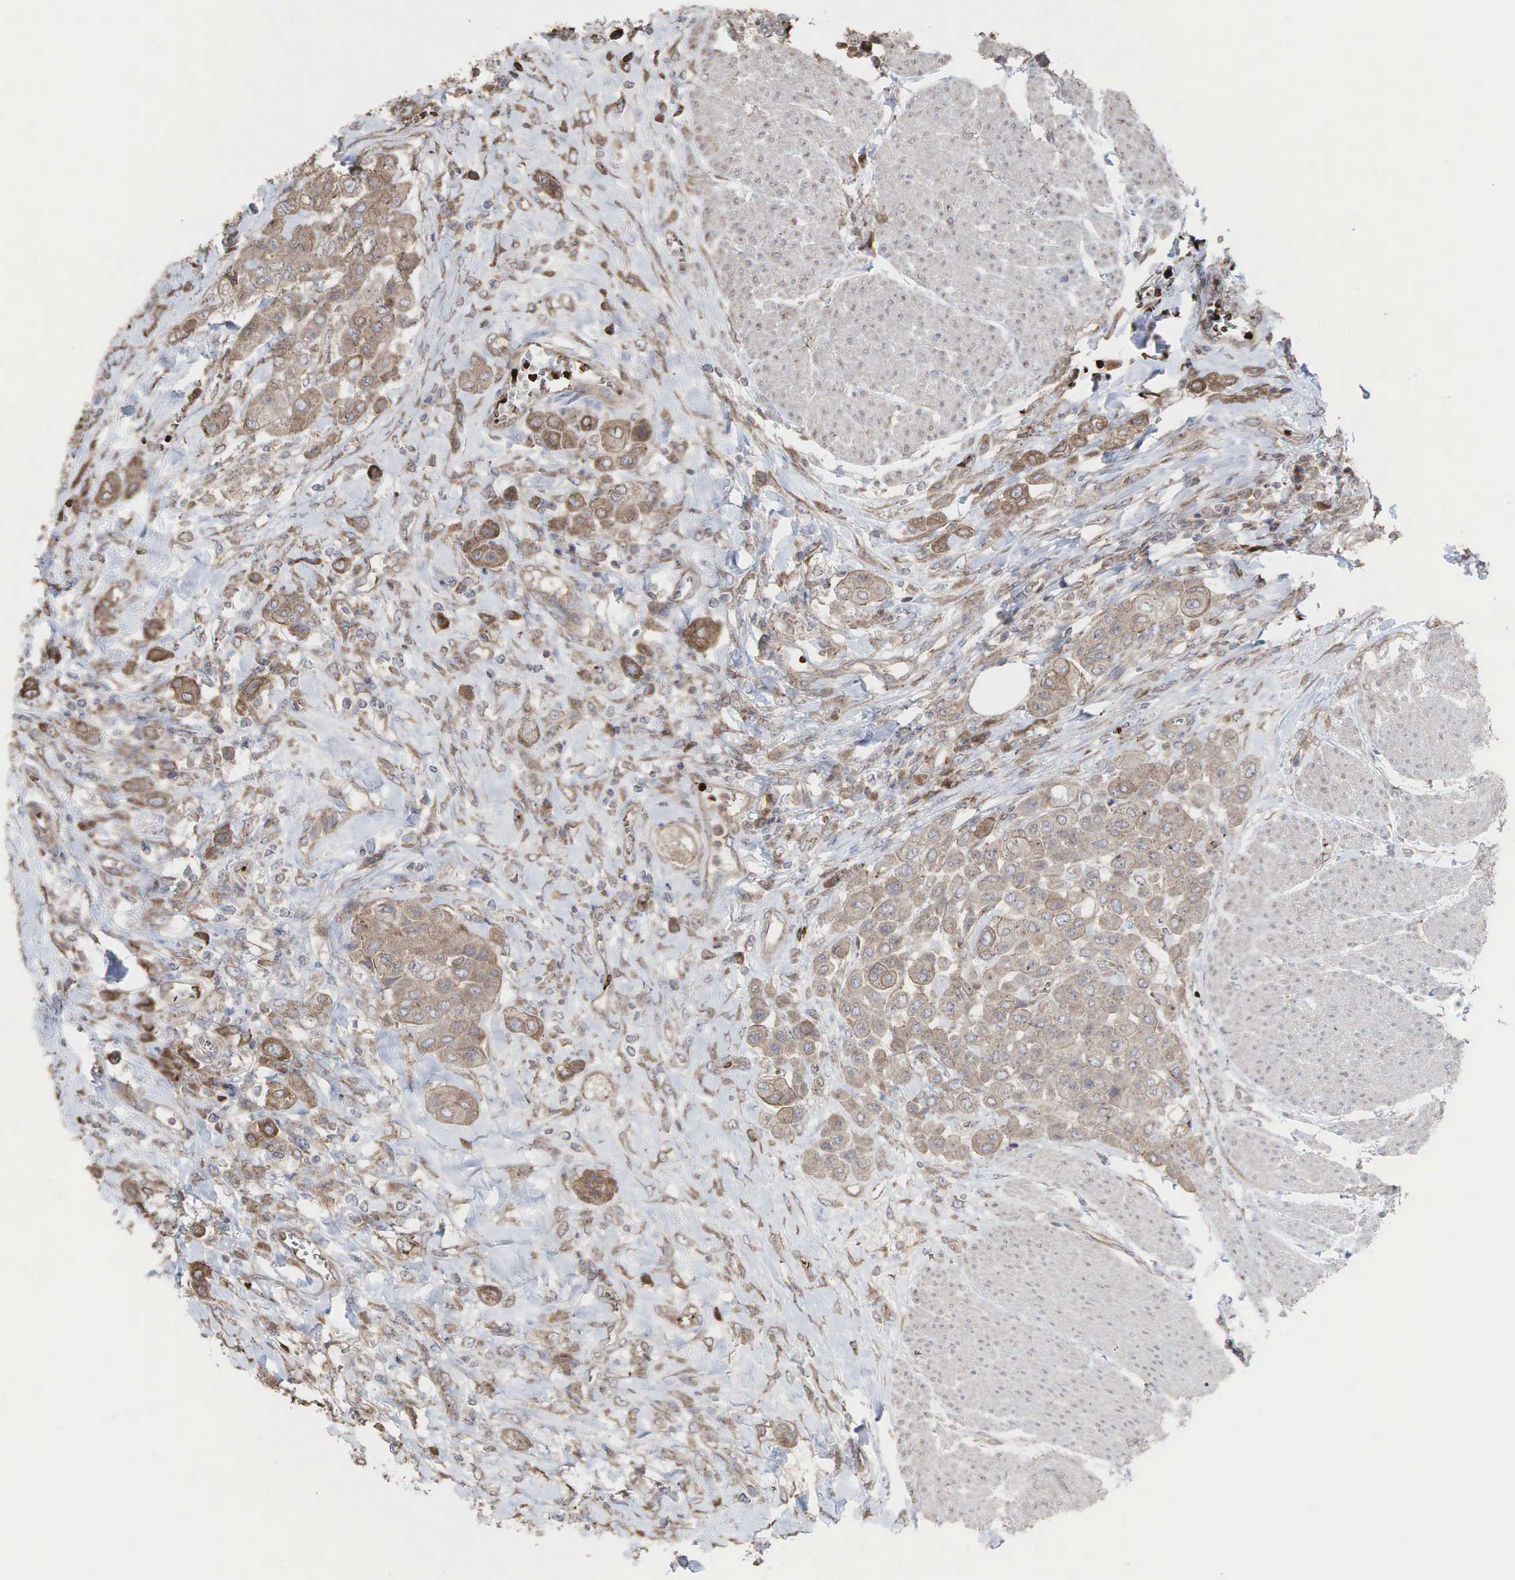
{"staining": {"intensity": "weak", "quantity": ">75%", "location": "cytoplasmic/membranous"}, "tissue": "urothelial cancer", "cell_type": "Tumor cells", "image_type": "cancer", "snomed": [{"axis": "morphology", "description": "Urothelial carcinoma, High grade"}, {"axis": "topography", "description": "Urinary bladder"}], "caption": "Human urothelial carcinoma (high-grade) stained for a protein (brown) exhibits weak cytoplasmic/membranous positive staining in approximately >75% of tumor cells.", "gene": "PABPC5", "patient": {"sex": "male", "age": 50}}